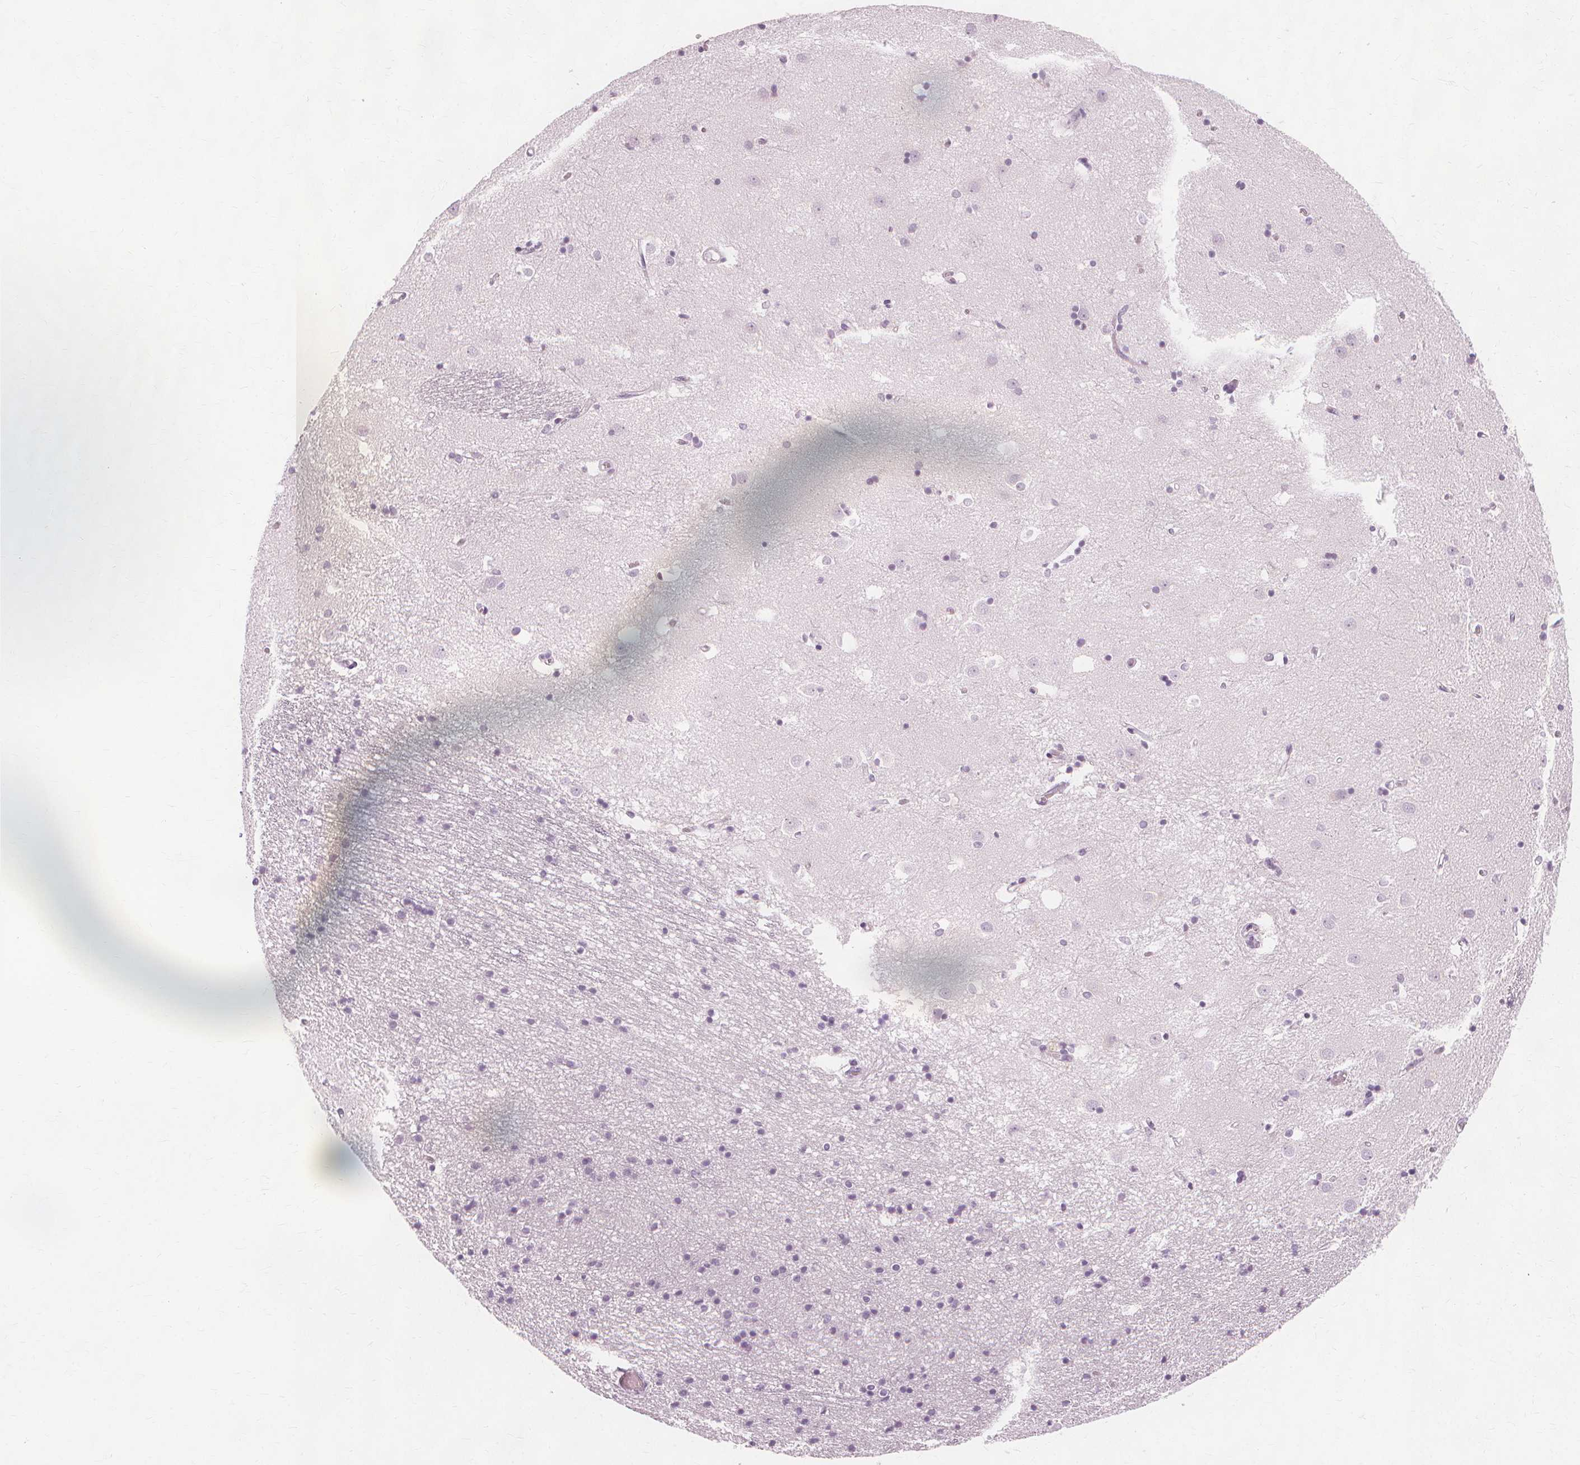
{"staining": {"intensity": "negative", "quantity": "none", "location": "none"}, "tissue": "caudate", "cell_type": "Glial cells", "image_type": "normal", "snomed": [{"axis": "morphology", "description": "Normal tissue, NOS"}, {"axis": "topography", "description": "Lateral ventricle wall"}], "caption": "High power microscopy micrograph of an immunohistochemistry (IHC) histopathology image of benign caudate, revealing no significant positivity in glial cells.", "gene": "TFF1", "patient": {"sex": "male", "age": 54}}